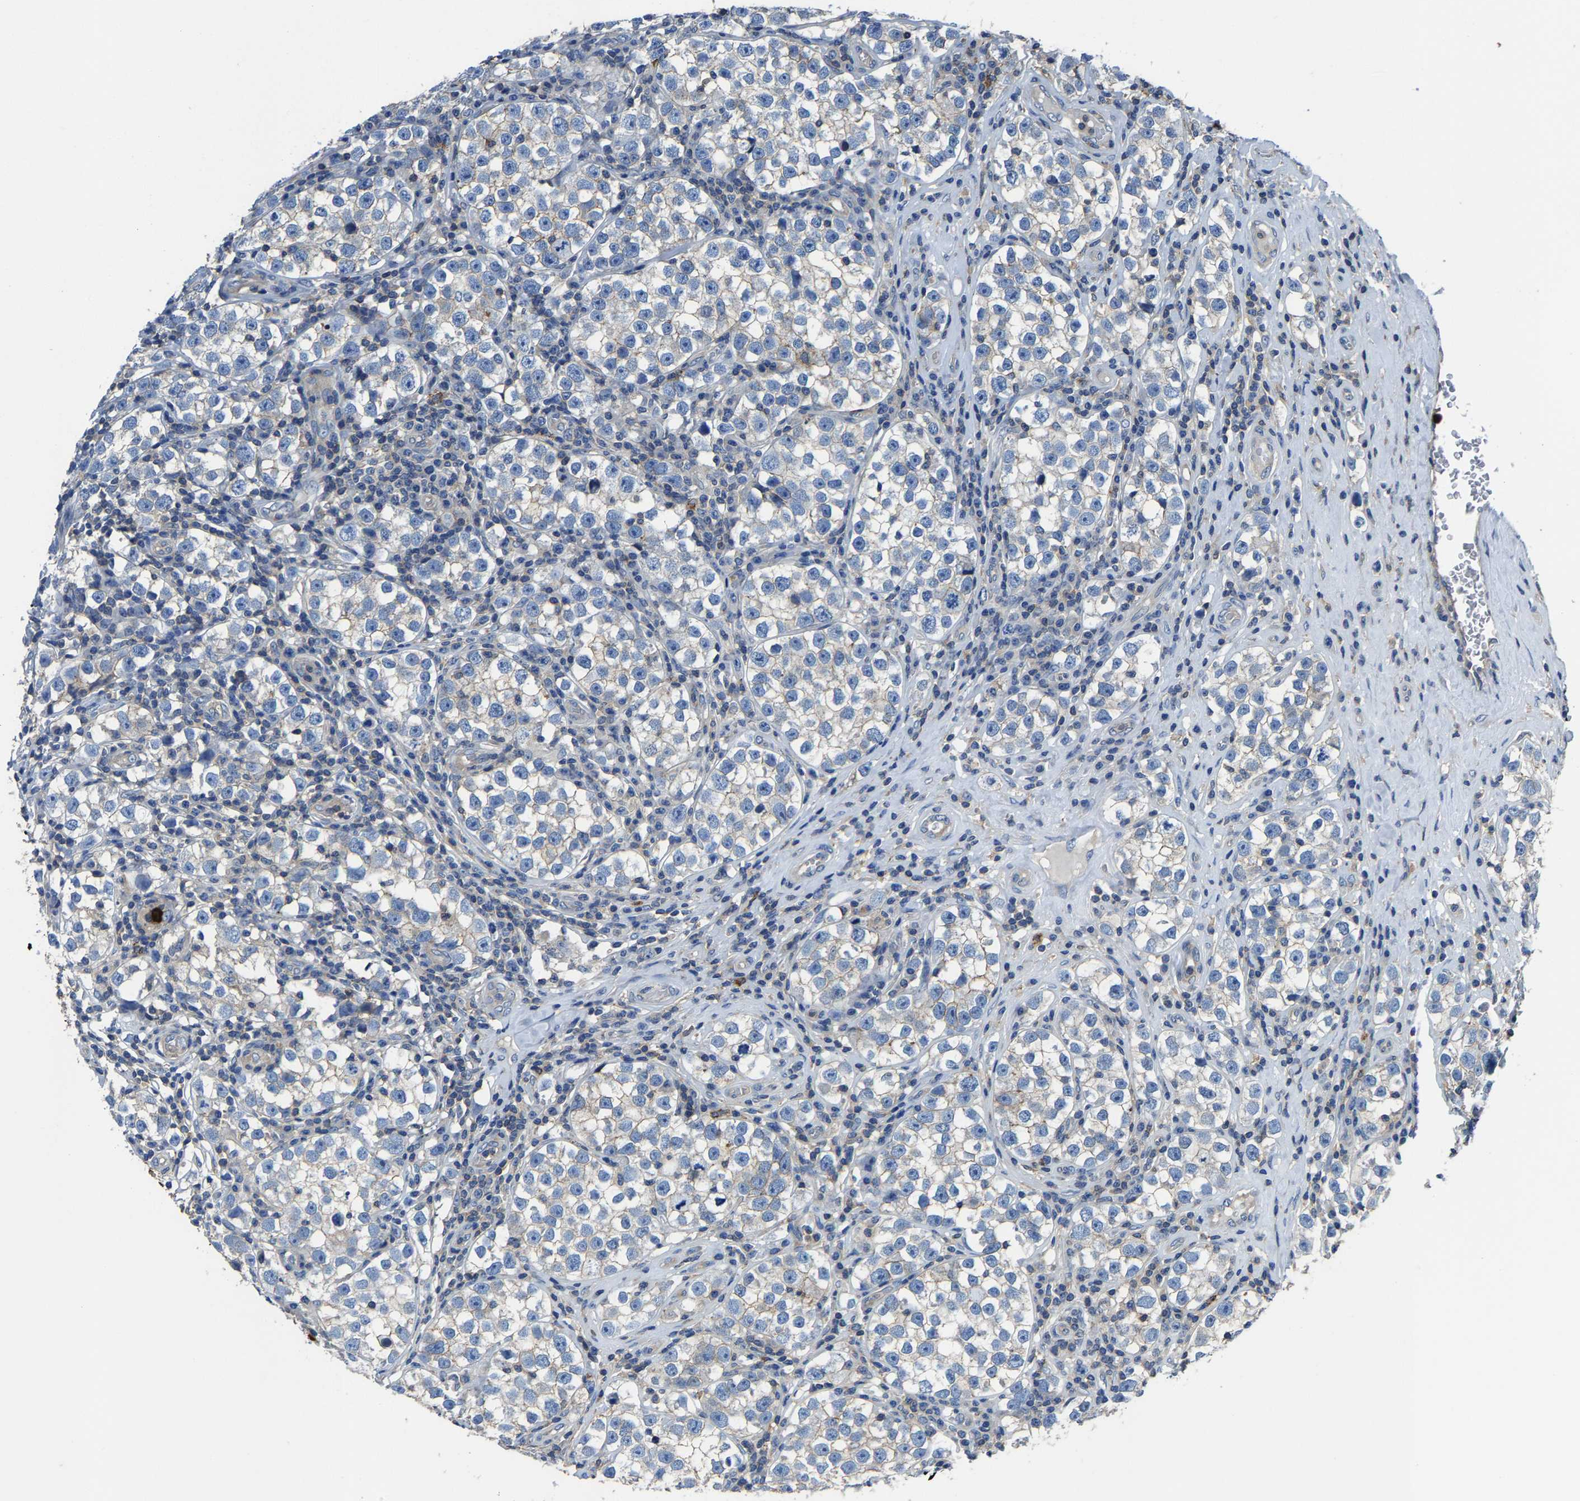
{"staining": {"intensity": "negative", "quantity": "none", "location": "none"}, "tissue": "testis cancer", "cell_type": "Tumor cells", "image_type": "cancer", "snomed": [{"axis": "morphology", "description": "Normal tissue, NOS"}, {"axis": "morphology", "description": "Seminoma, NOS"}, {"axis": "topography", "description": "Testis"}], "caption": "This is an immunohistochemistry (IHC) photomicrograph of human seminoma (testis). There is no positivity in tumor cells.", "gene": "TRAF6", "patient": {"sex": "male", "age": 43}}